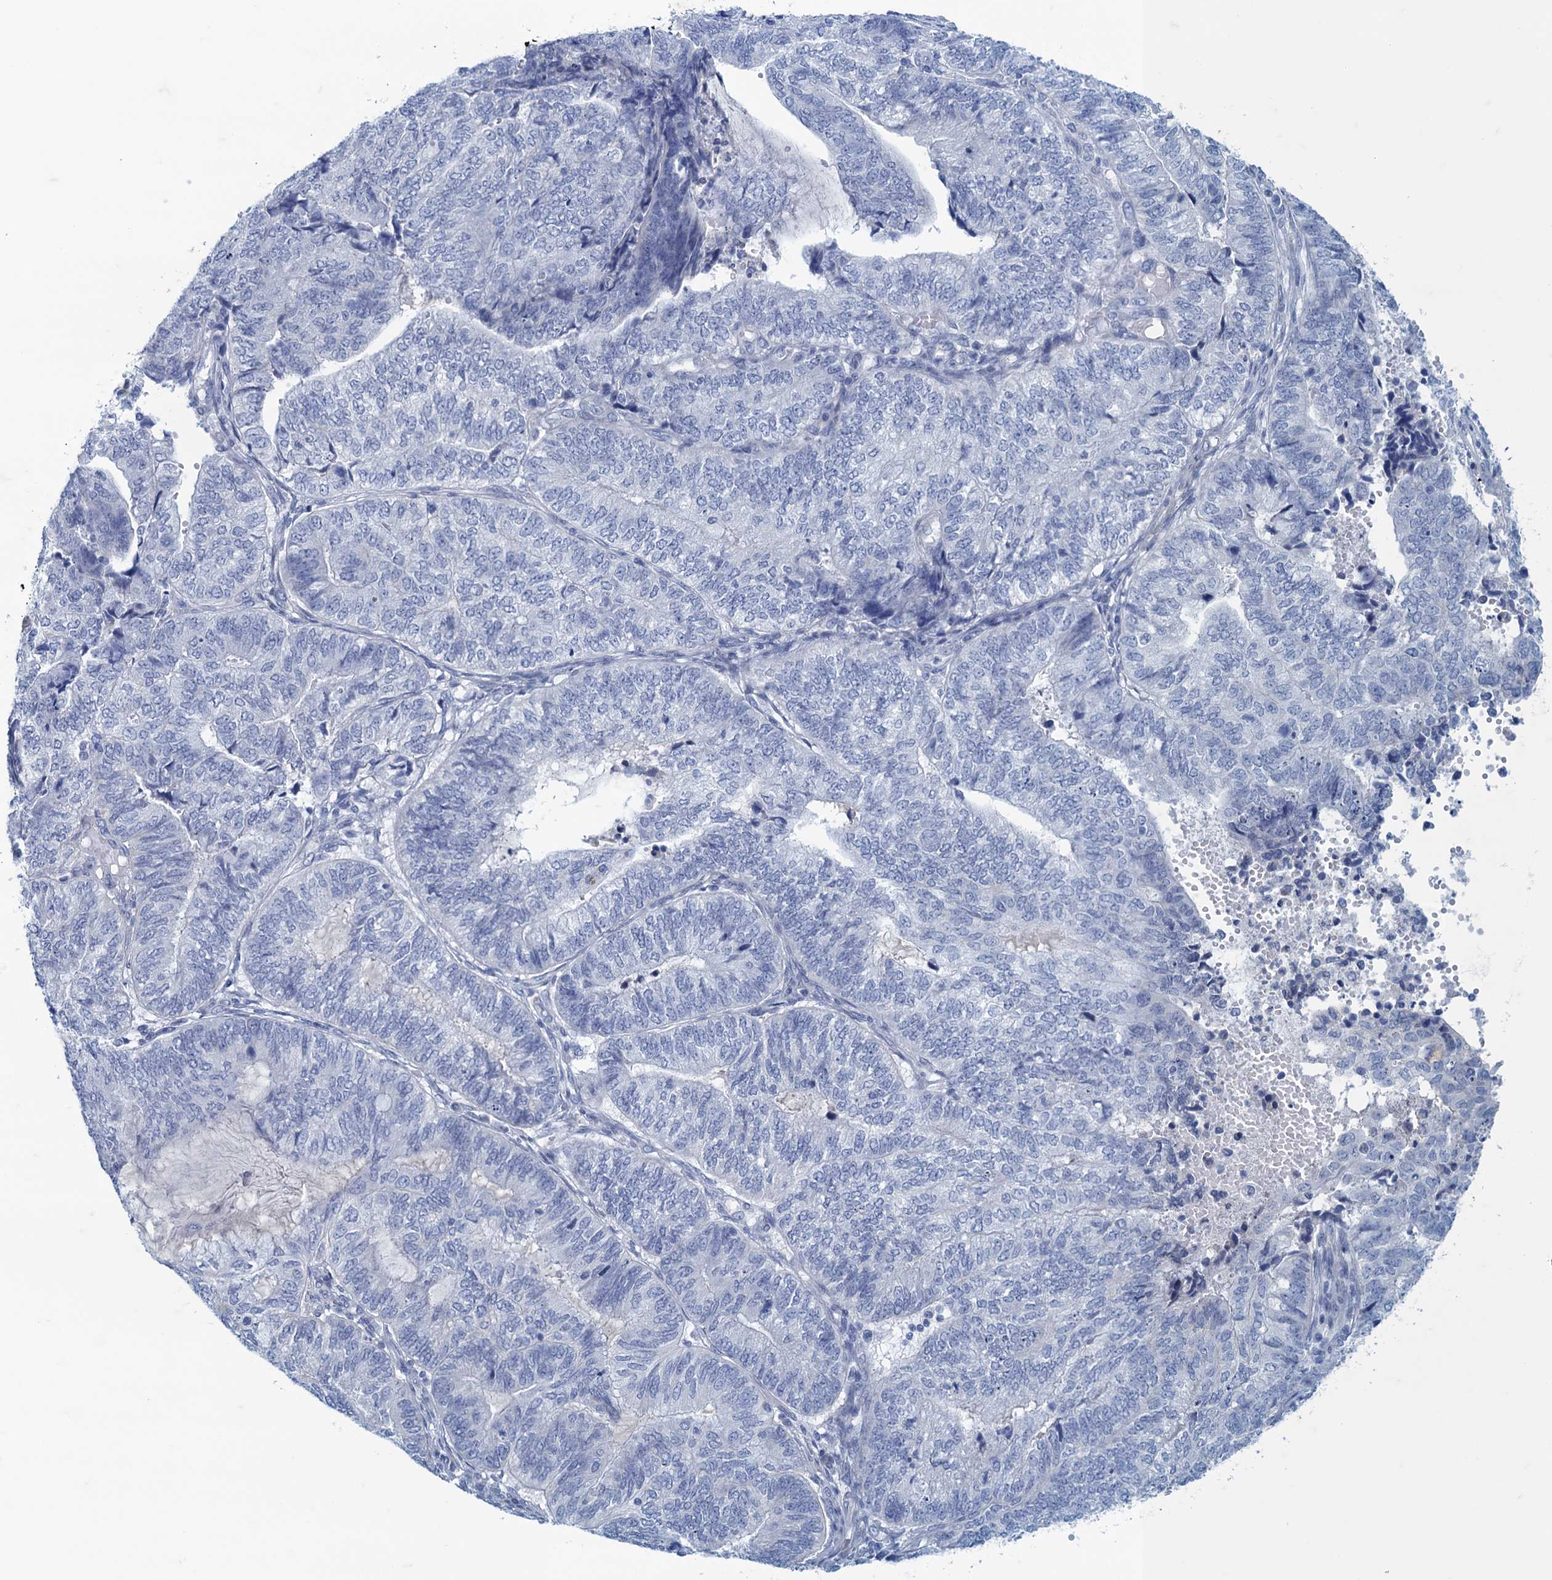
{"staining": {"intensity": "negative", "quantity": "none", "location": "none"}, "tissue": "endometrial cancer", "cell_type": "Tumor cells", "image_type": "cancer", "snomed": [{"axis": "morphology", "description": "Adenocarcinoma, NOS"}, {"axis": "topography", "description": "Uterus"}, {"axis": "topography", "description": "Endometrium"}], "caption": "Immunohistochemistry (IHC) histopathology image of endometrial adenocarcinoma stained for a protein (brown), which reveals no staining in tumor cells. (DAB (3,3'-diaminobenzidine) immunohistochemistry (IHC) with hematoxylin counter stain).", "gene": "MAP1LC3A", "patient": {"sex": "female", "age": 70}}